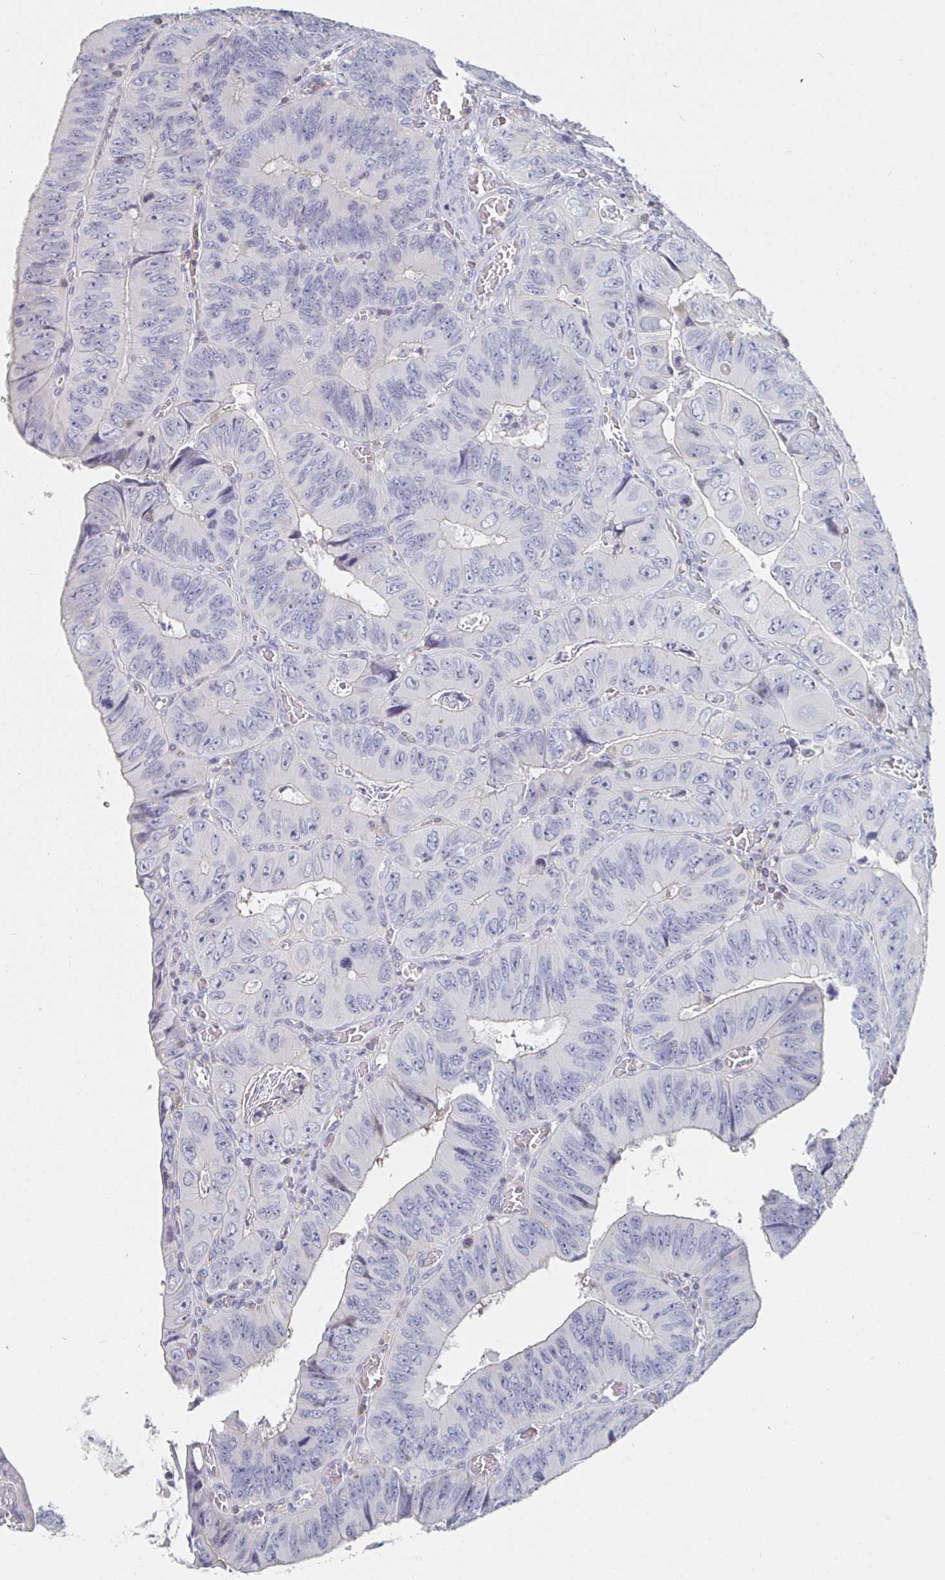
{"staining": {"intensity": "negative", "quantity": "none", "location": "none"}, "tissue": "colorectal cancer", "cell_type": "Tumor cells", "image_type": "cancer", "snomed": [{"axis": "morphology", "description": "Adenocarcinoma, NOS"}, {"axis": "topography", "description": "Colon"}], "caption": "There is no significant expression in tumor cells of adenocarcinoma (colorectal).", "gene": "PIK3CD", "patient": {"sex": "female", "age": 84}}